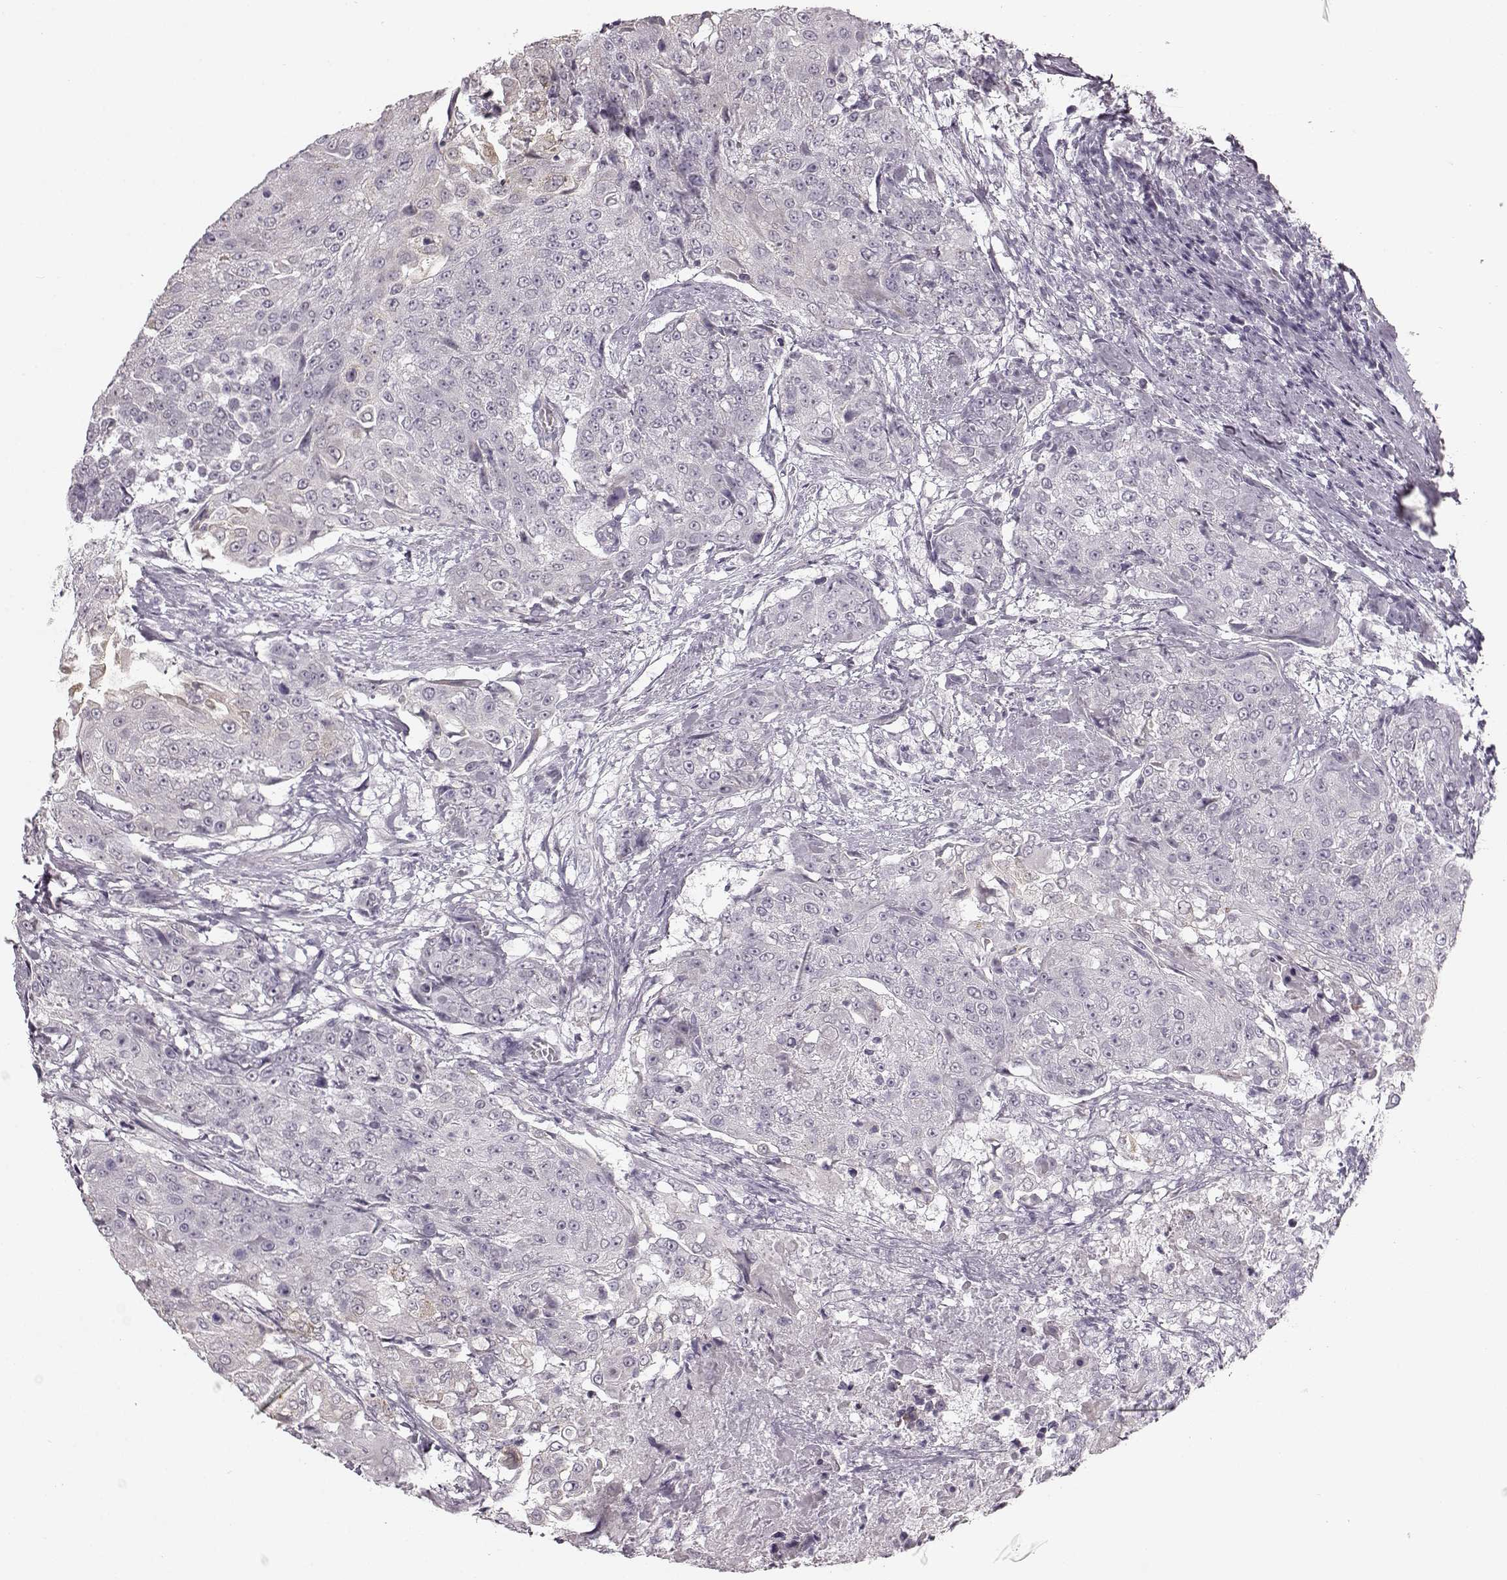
{"staining": {"intensity": "negative", "quantity": "none", "location": "none"}, "tissue": "urothelial cancer", "cell_type": "Tumor cells", "image_type": "cancer", "snomed": [{"axis": "morphology", "description": "Urothelial carcinoma, High grade"}, {"axis": "topography", "description": "Urinary bladder"}], "caption": "Protein analysis of urothelial cancer shows no significant staining in tumor cells.", "gene": "MAP6D1", "patient": {"sex": "female", "age": 63}}